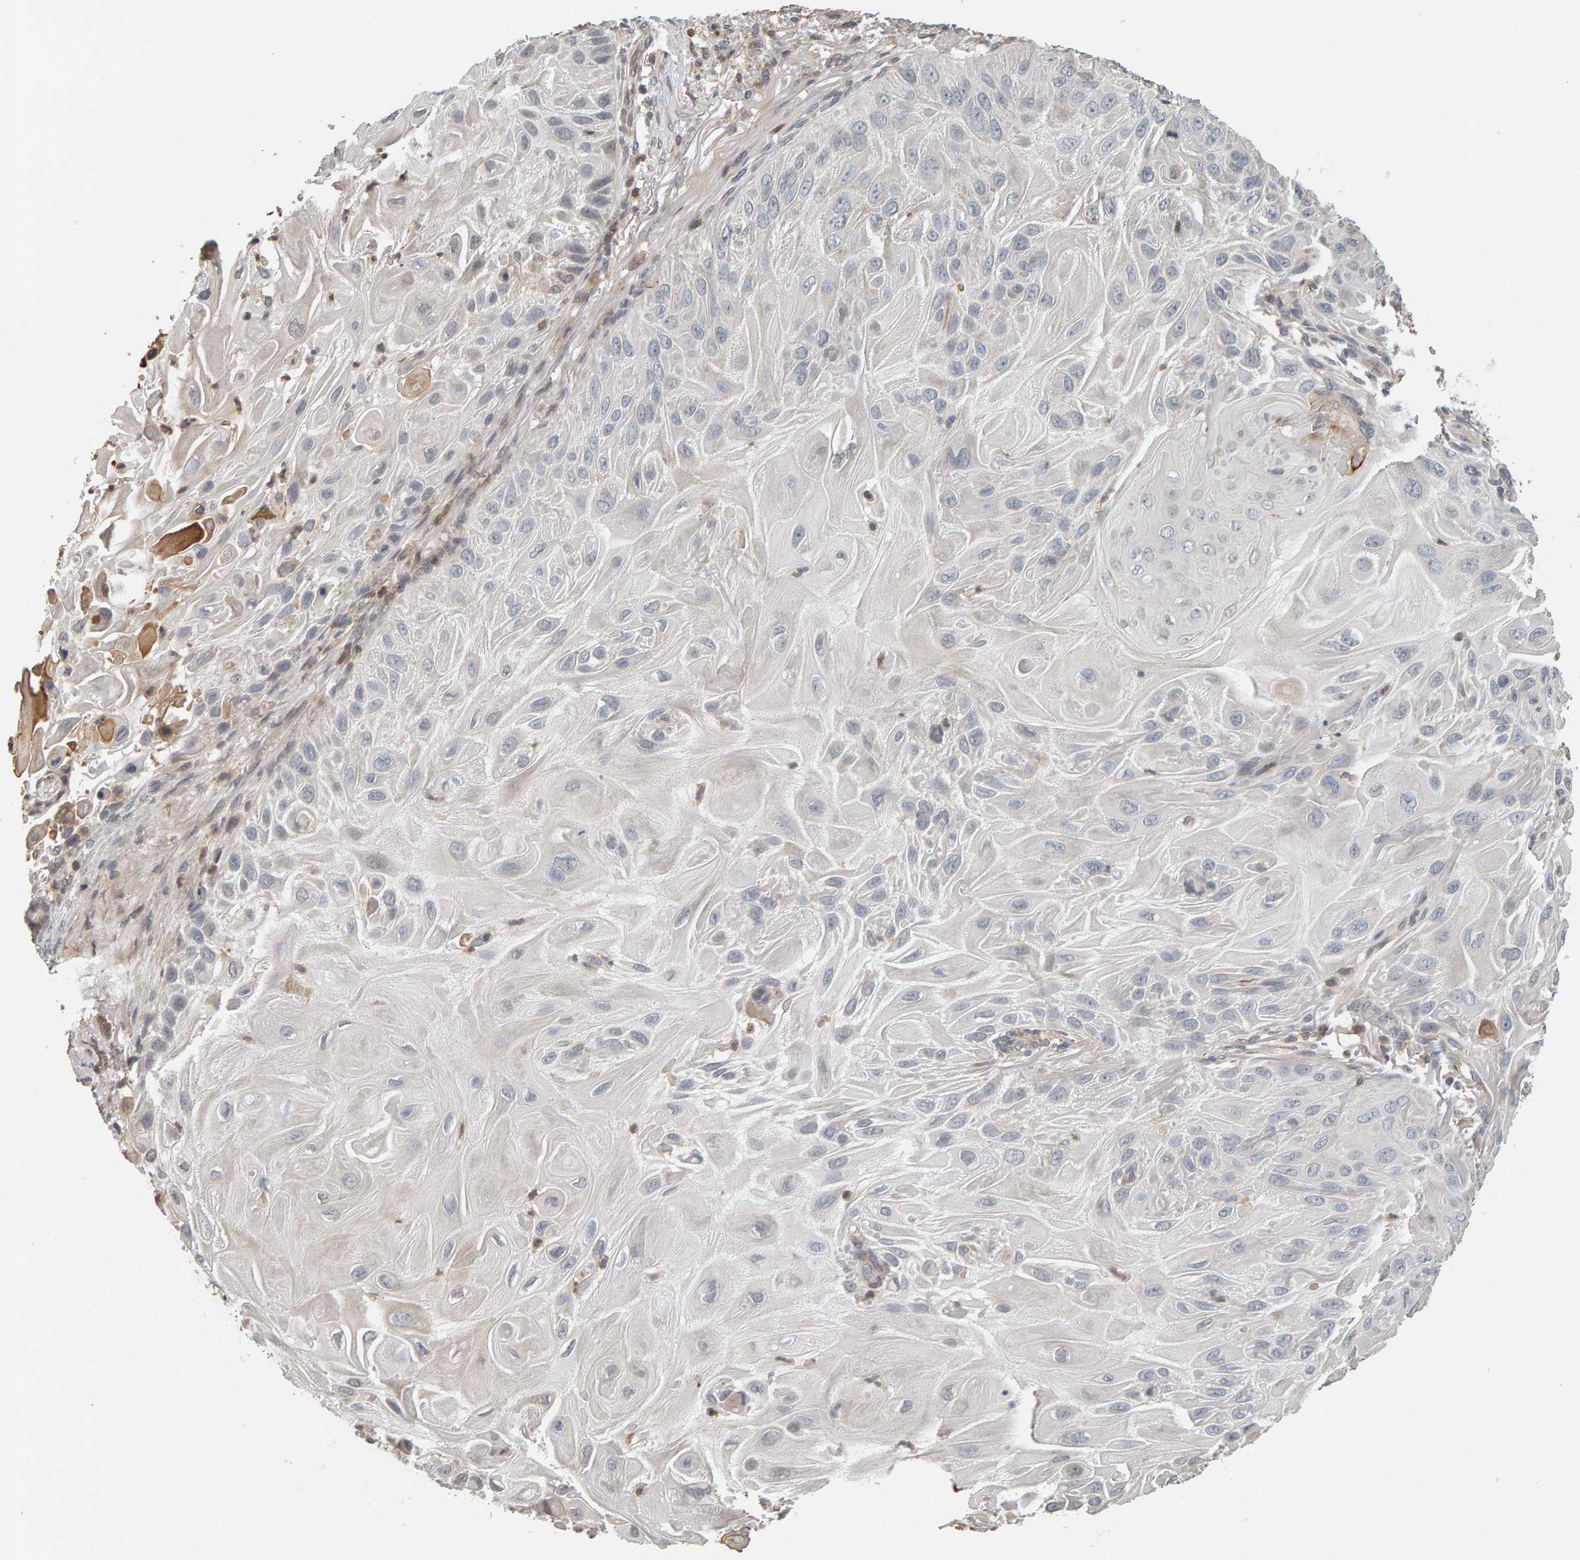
{"staining": {"intensity": "negative", "quantity": "none", "location": "none"}, "tissue": "skin cancer", "cell_type": "Tumor cells", "image_type": "cancer", "snomed": [{"axis": "morphology", "description": "Squamous cell carcinoma, NOS"}, {"axis": "topography", "description": "Skin"}], "caption": "IHC micrograph of neoplastic tissue: squamous cell carcinoma (skin) stained with DAB shows no significant protein expression in tumor cells.", "gene": "TEFM", "patient": {"sex": "female", "age": 77}}